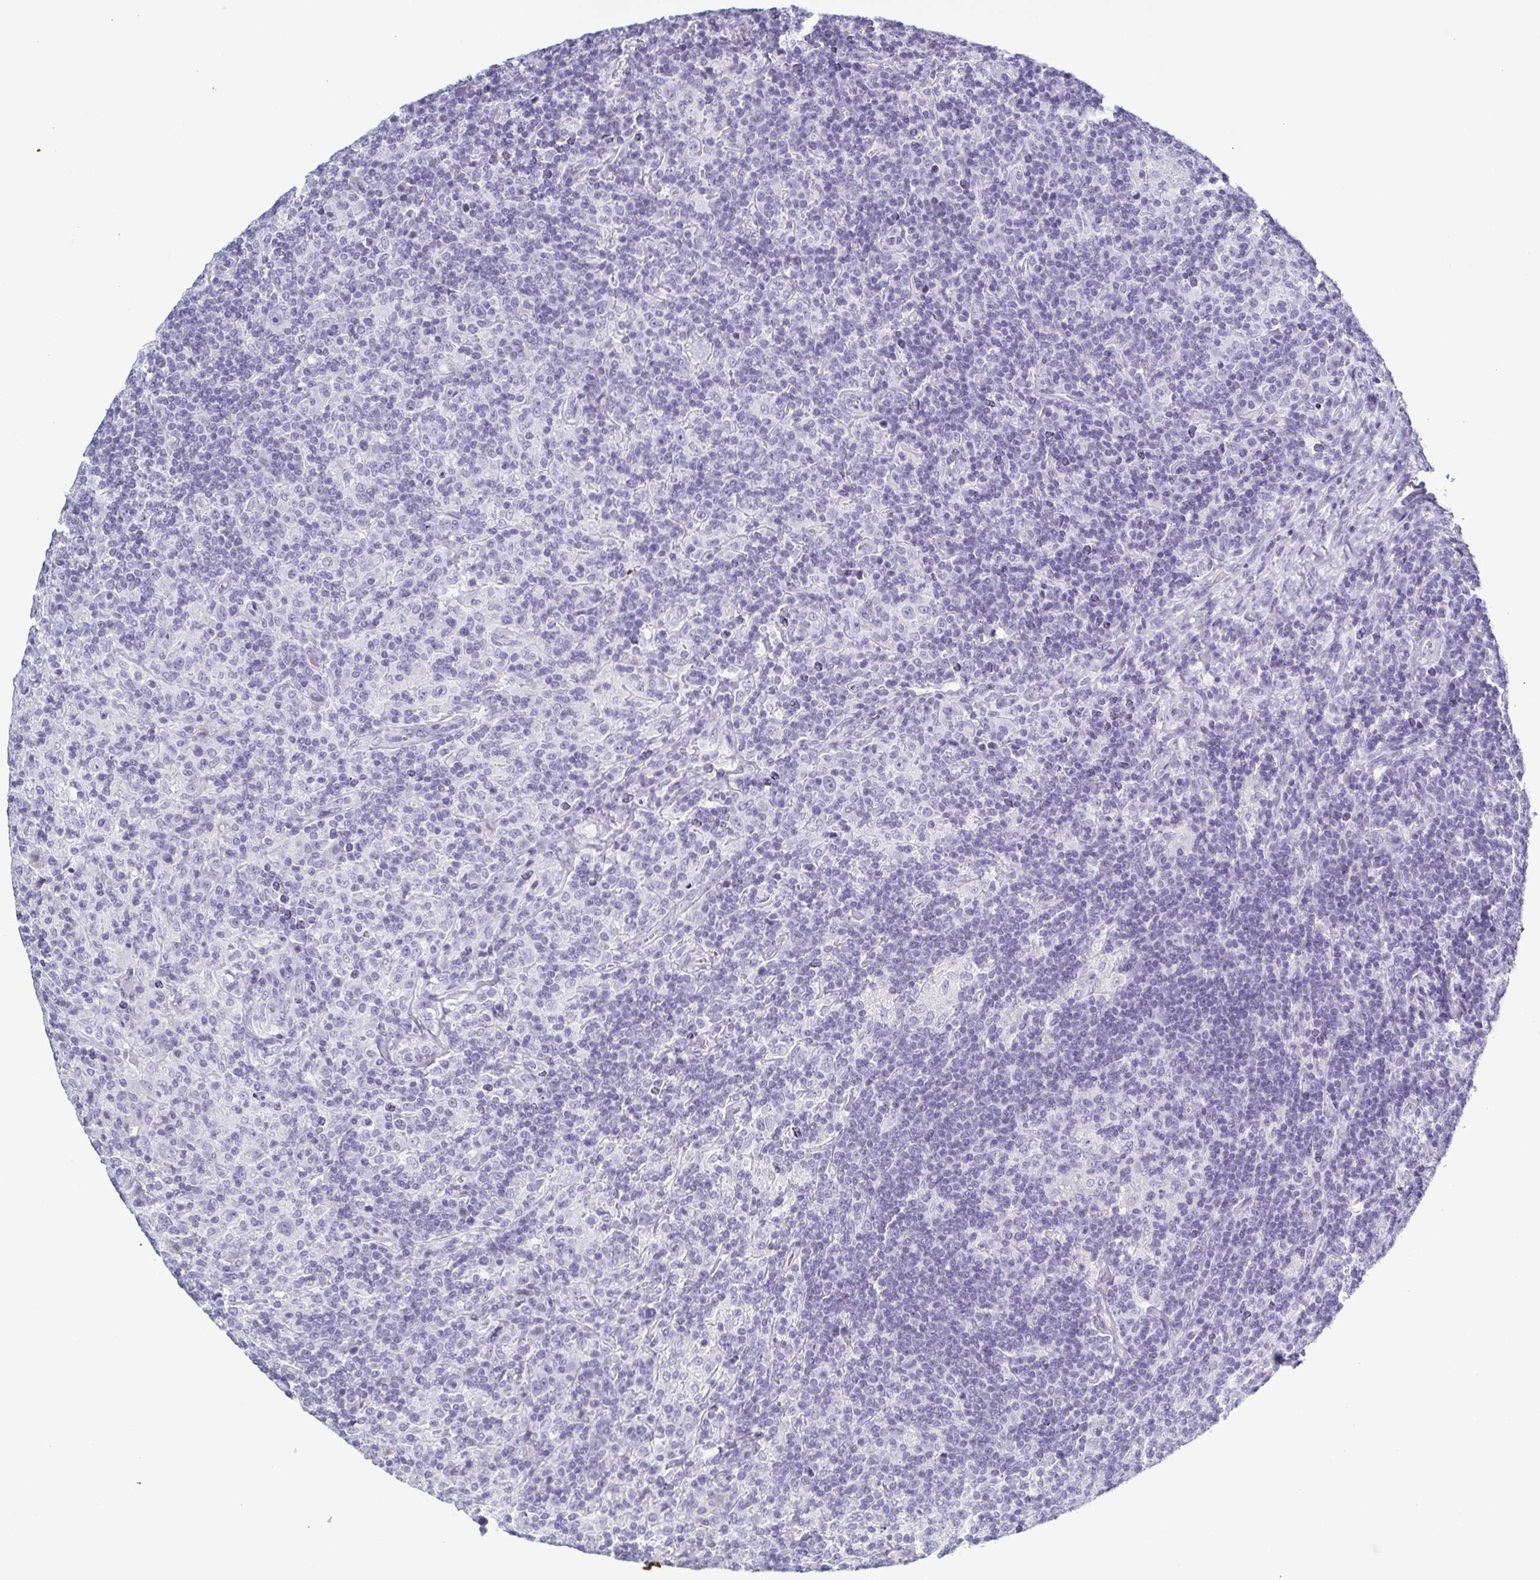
{"staining": {"intensity": "negative", "quantity": "none", "location": "none"}, "tissue": "lymphoma", "cell_type": "Tumor cells", "image_type": "cancer", "snomed": [{"axis": "morphology", "description": "Hodgkin's disease, NOS"}, {"axis": "topography", "description": "Lymph node"}], "caption": "Micrograph shows no protein staining in tumor cells of Hodgkin's disease tissue.", "gene": "KRT10", "patient": {"sex": "male", "age": 70}}